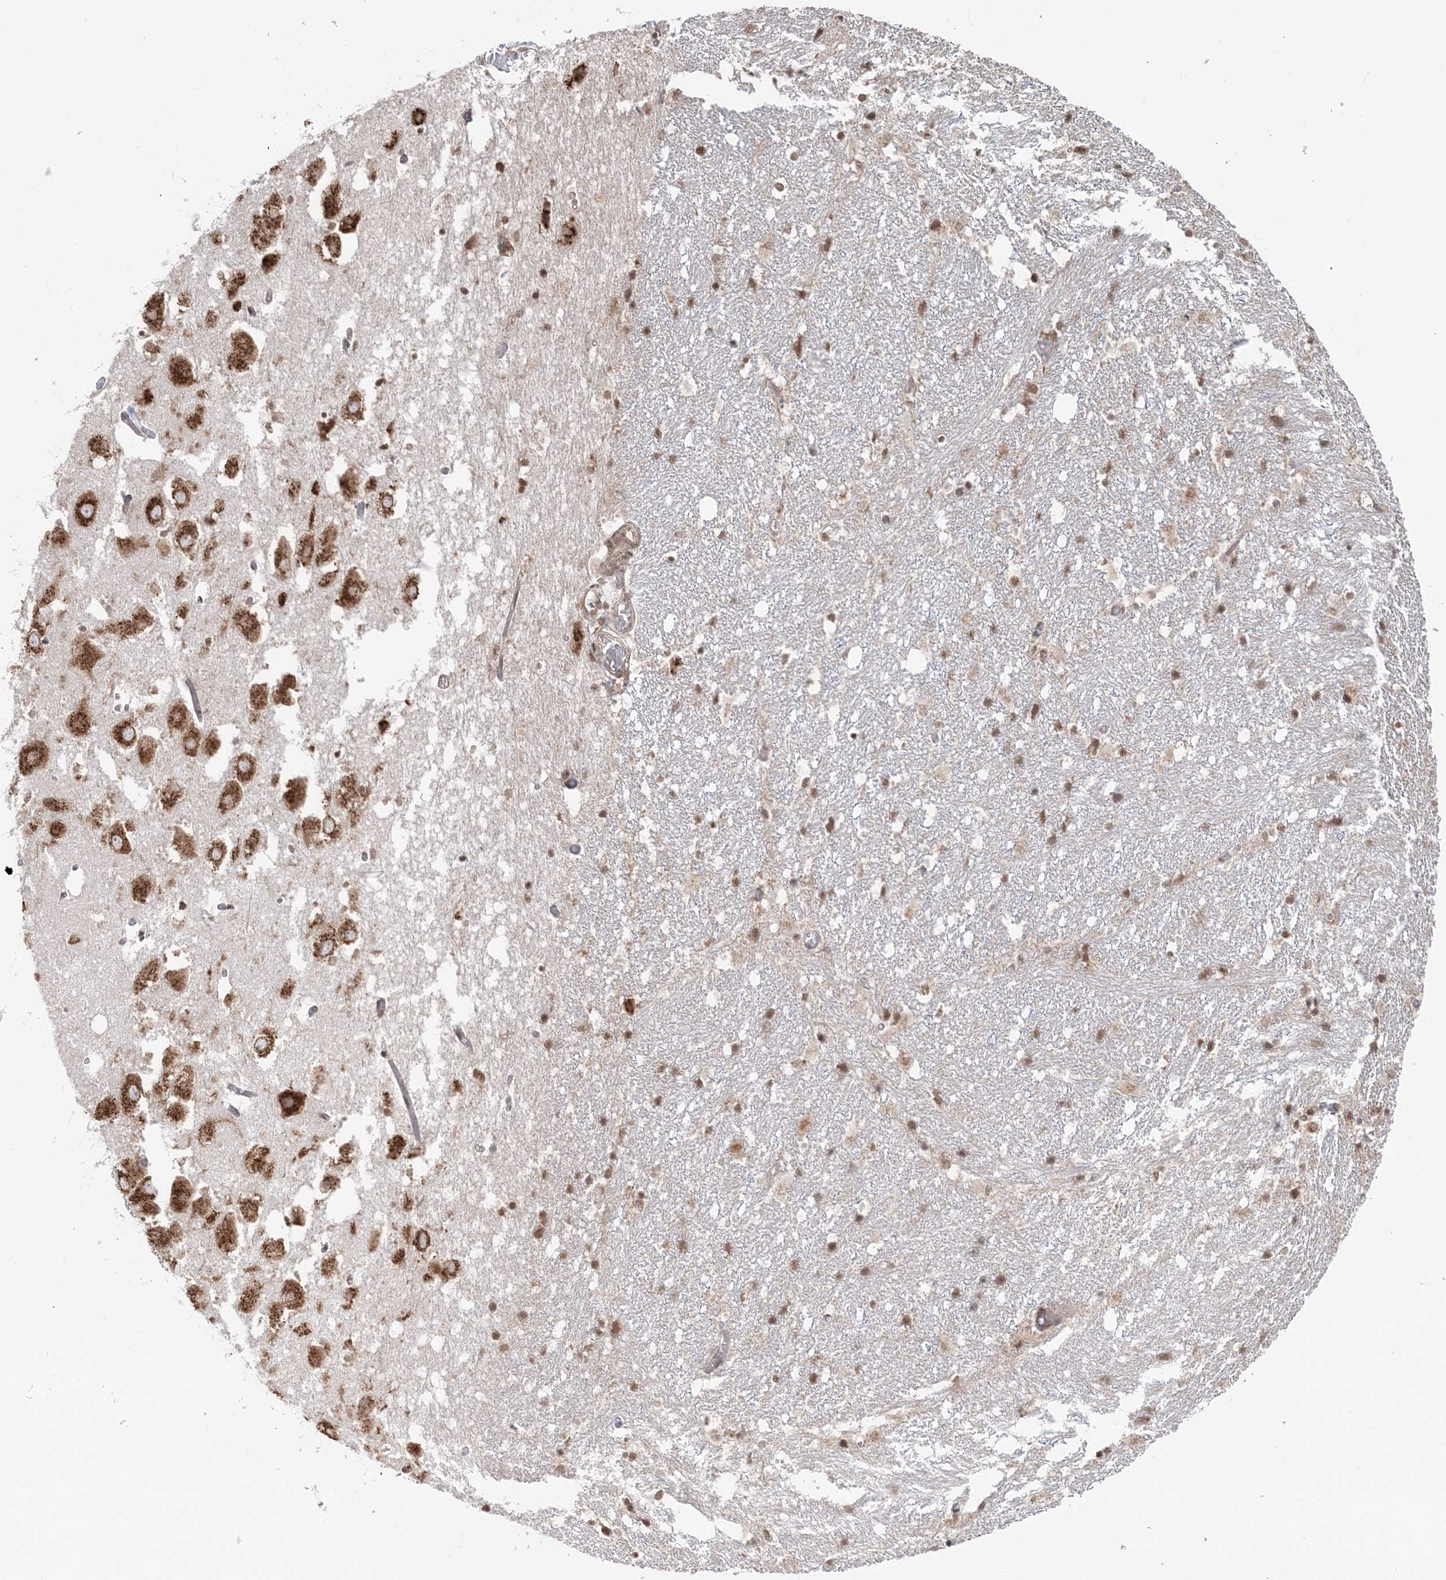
{"staining": {"intensity": "moderate", "quantity": "25%-75%", "location": "cytoplasmic/membranous,nuclear"}, "tissue": "hippocampus", "cell_type": "Glial cells", "image_type": "normal", "snomed": [{"axis": "morphology", "description": "Normal tissue, NOS"}, {"axis": "topography", "description": "Hippocampus"}], "caption": "Immunohistochemistry (IHC) histopathology image of unremarkable hippocampus stained for a protein (brown), which shows medium levels of moderate cytoplasmic/membranous,nuclear staining in approximately 25%-75% of glial cells.", "gene": "TMED10", "patient": {"sex": "female", "age": 52}}